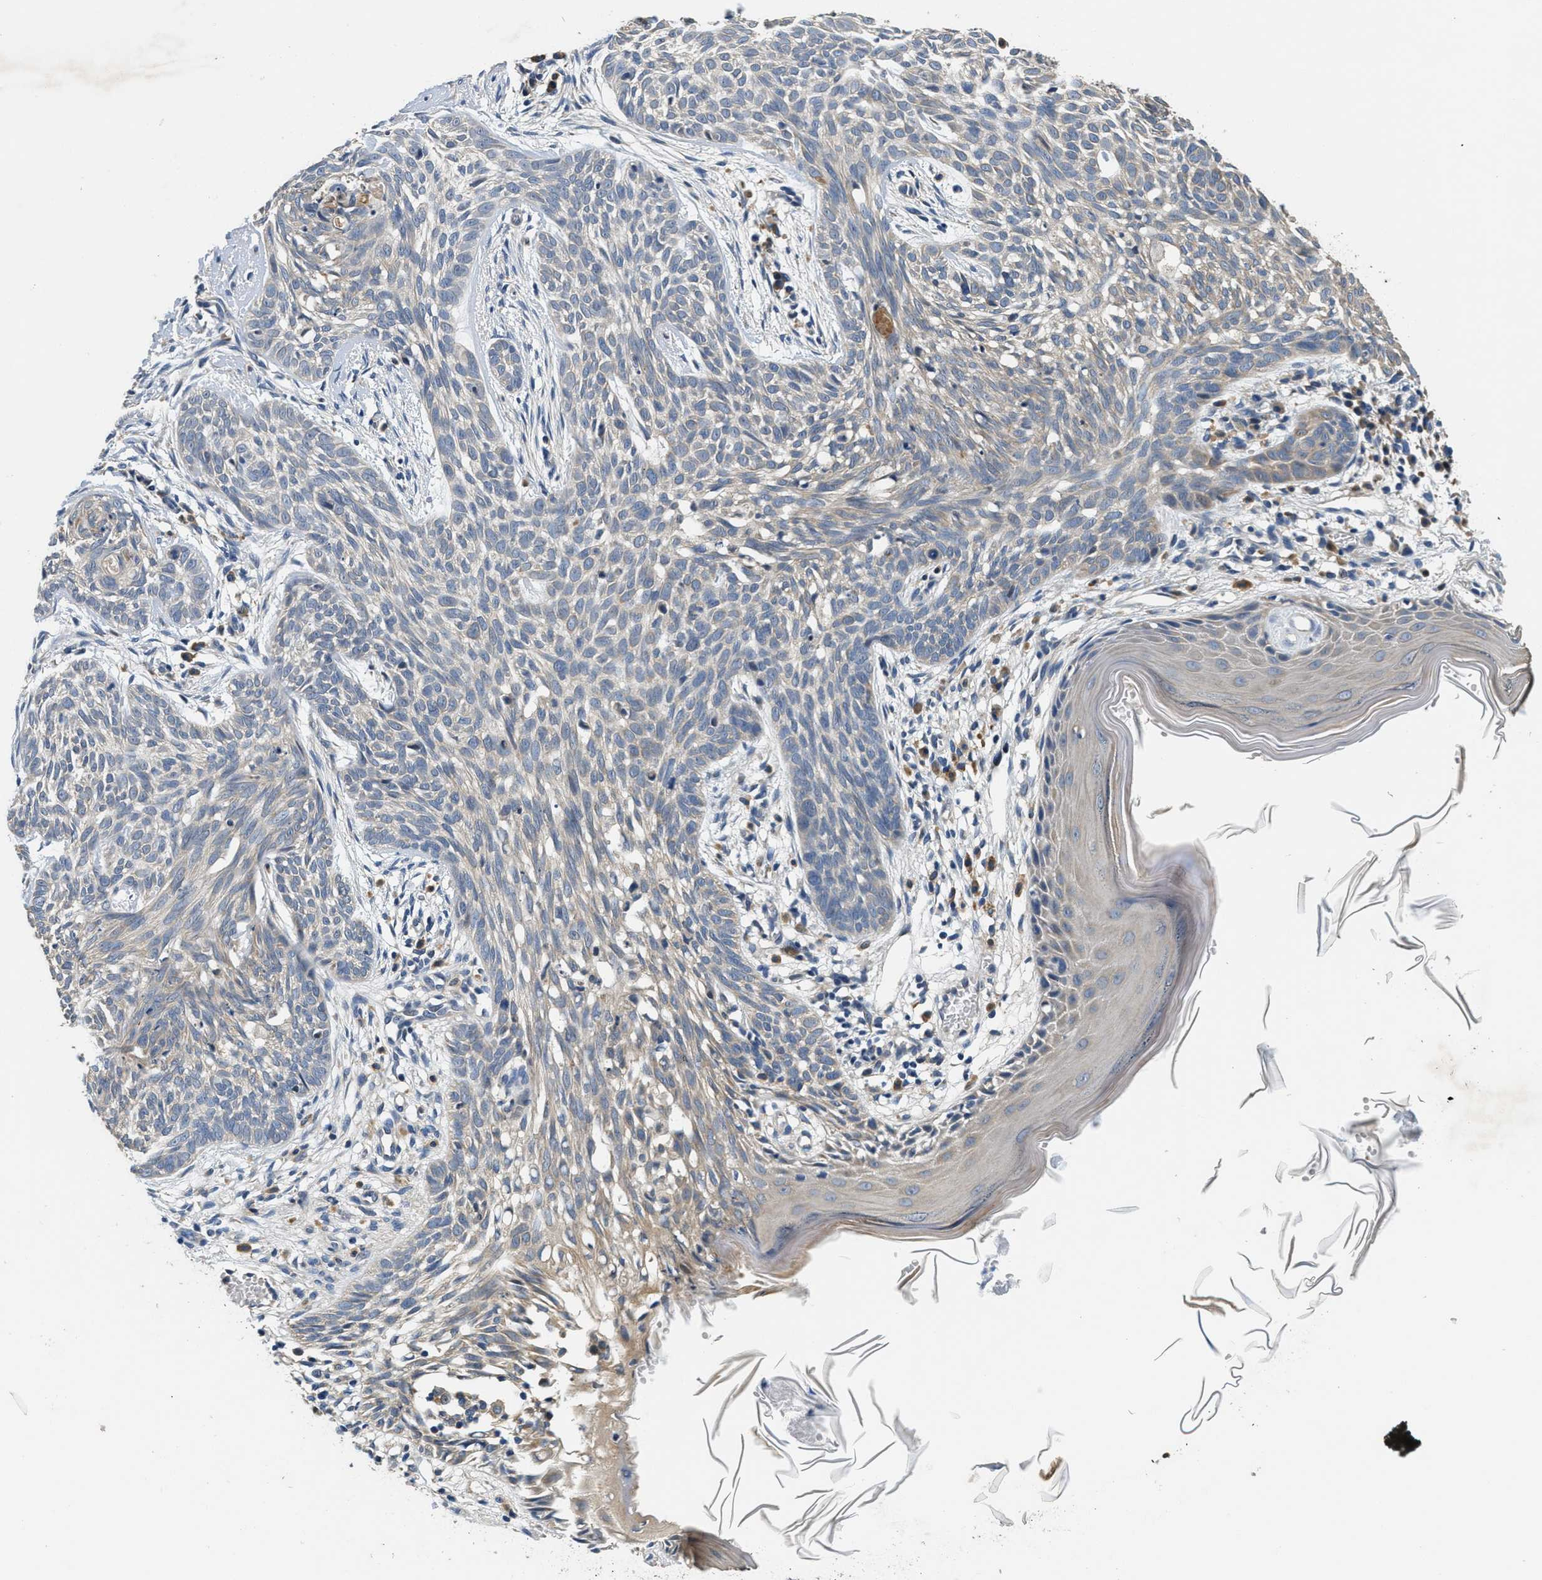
{"staining": {"intensity": "weak", "quantity": "<25%", "location": "cytoplasmic/membranous"}, "tissue": "skin cancer", "cell_type": "Tumor cells", "image_type": "cancer", "snomed": [{"axis": "morphology", "description": "Basal cell carcinoma"}, {"axis": "topography", "description": "Skin"}], "caption": "Basal cell carcinoma (skin) stained for a protein using immunohistochemistry reveals no expression tumor cells.", "gene": "ALDH3A2", "patient": {"sex": "female", "age": 59}}